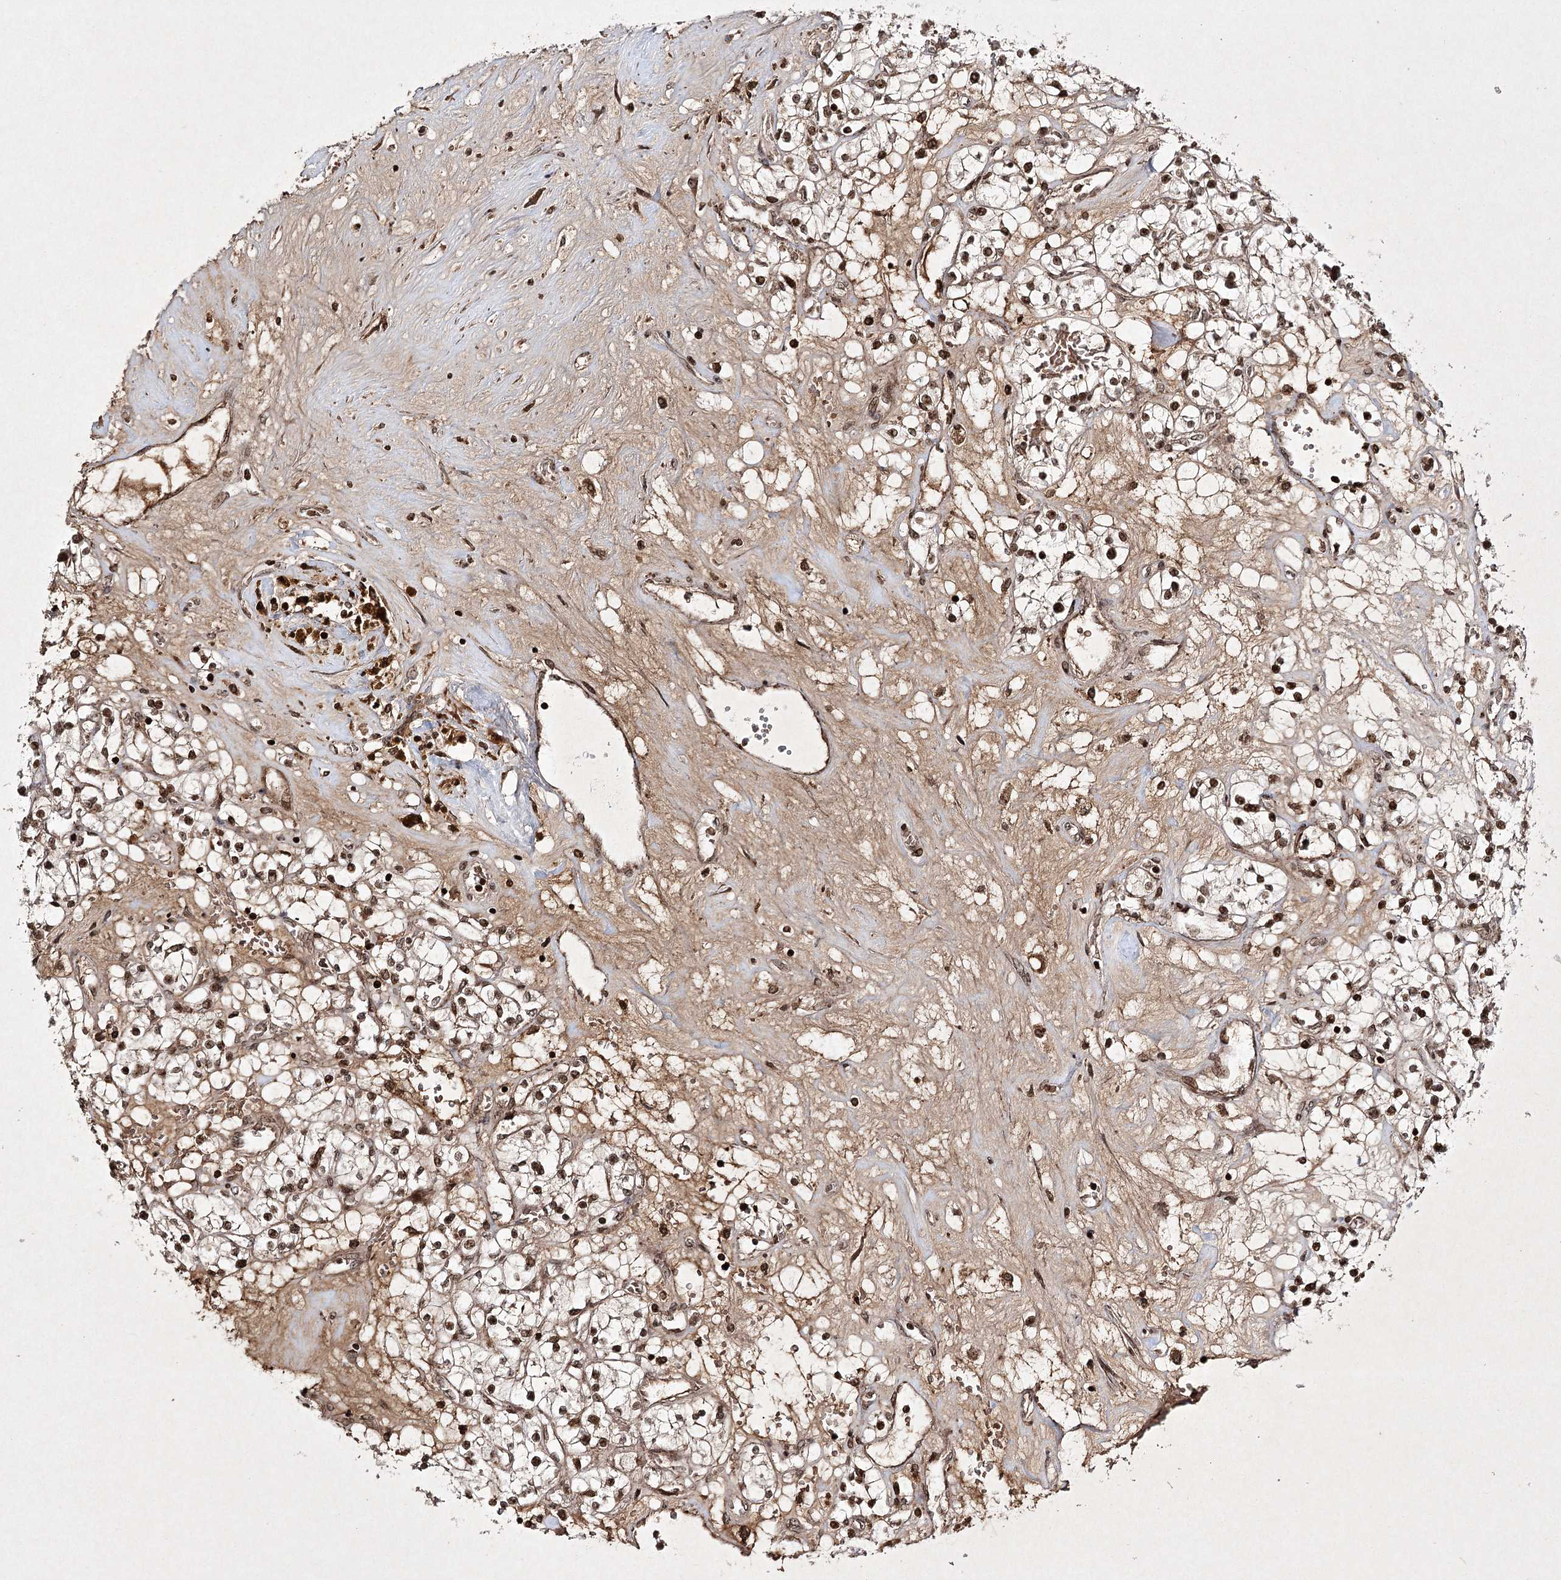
{"staining": {"intensity": "moderate", "quantity": ">75%", "location": "nuclear"}, "tissue": "renal cancer", "cell_type": "Tumor cells", "image_type": "cancer", "snomed": [{"axis": "morphology", "description": "Normal tissue, NOS"}, {"axis": "morphology", "description": "Adenocarcinoma, NOS"}, {"axis": "topography", "description": "Kidney"}], "caption": "This photomicrograph displays immunohistochemistry staining of human renal adenocarcinoma, with medium moderate nuclear staining in about >75% of tumor cells.", "gene": "CARM1", "patient": {"sex": "male", "age": 68}}